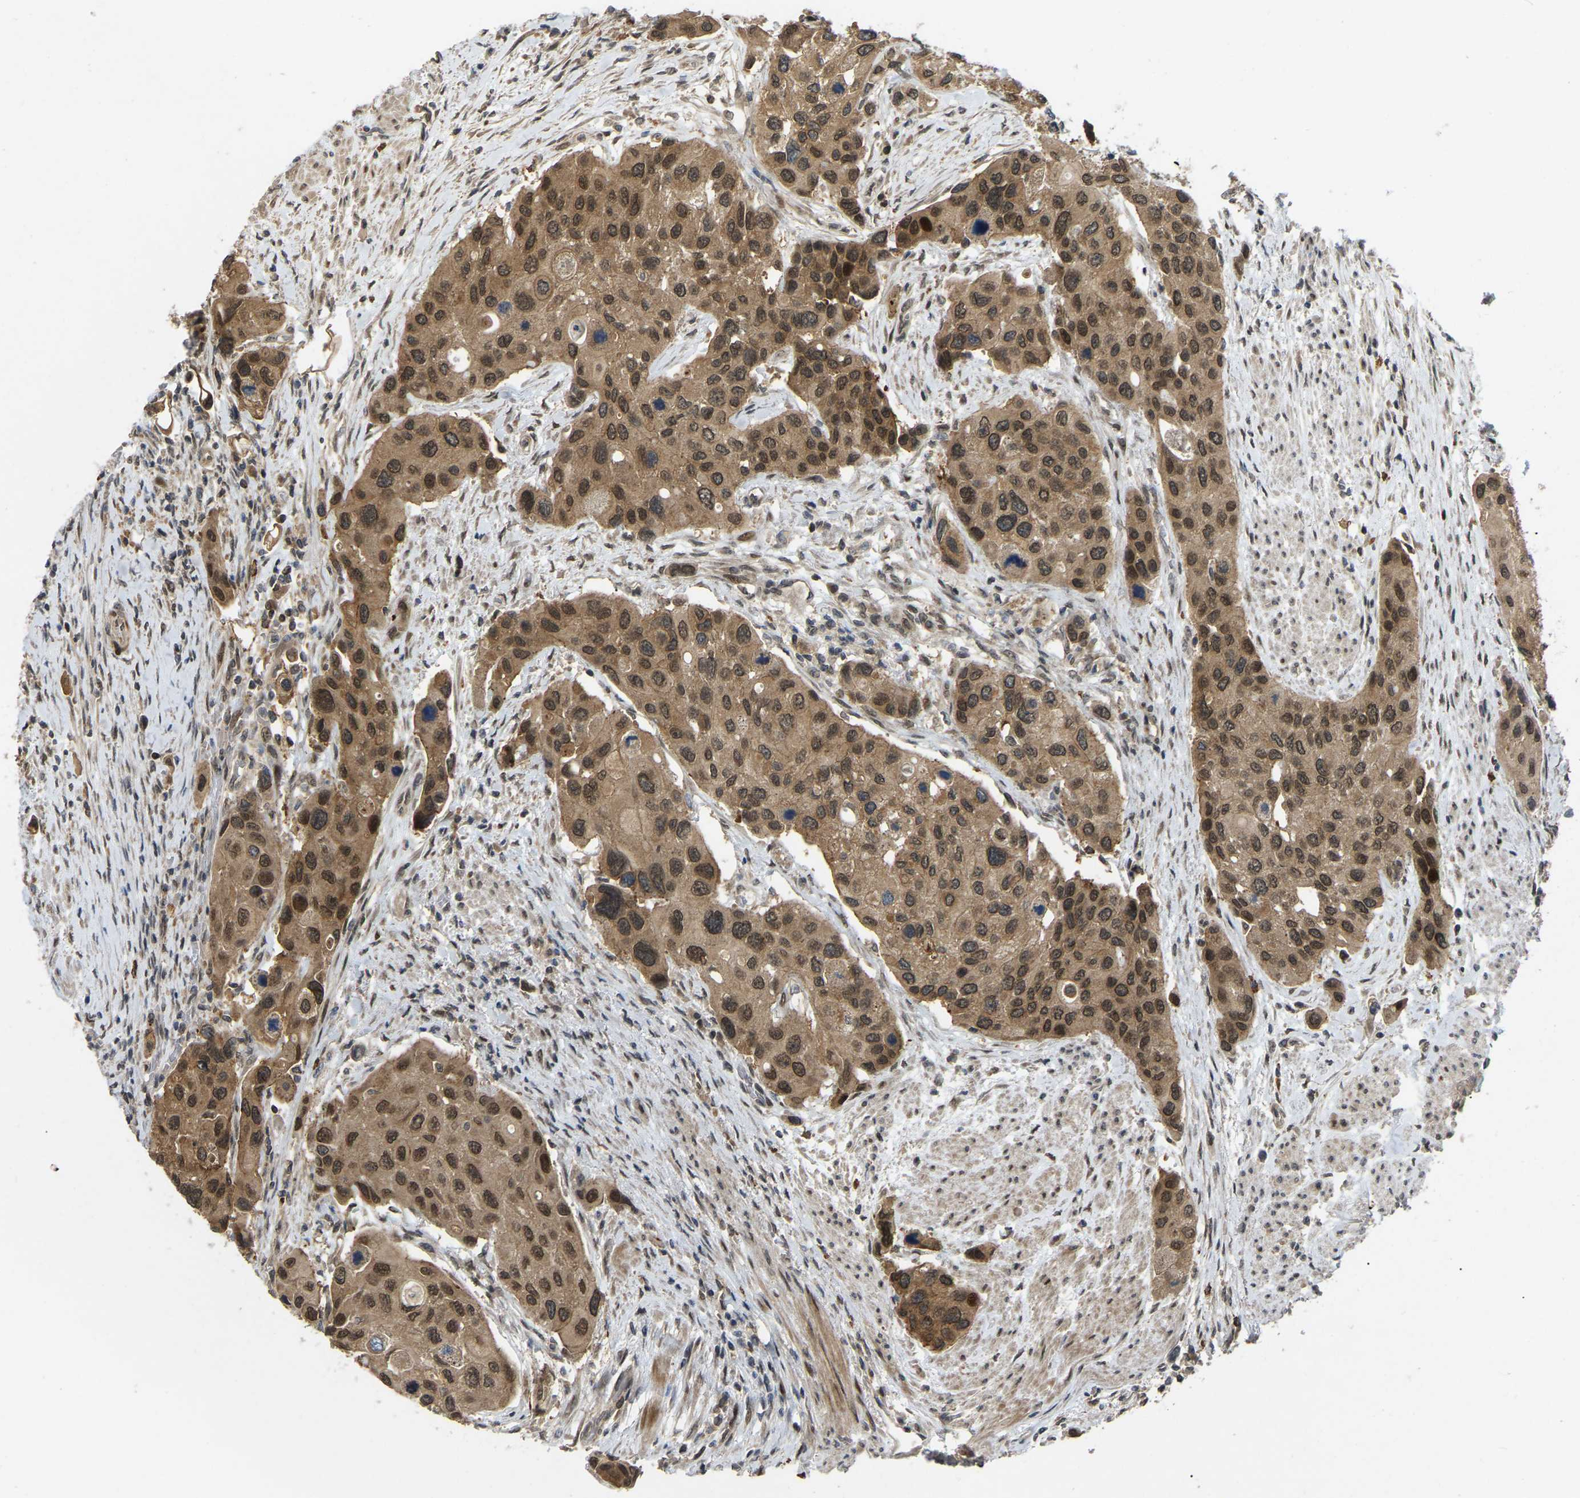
{"staining": {"intensity": "moderate", "quantity": ">75%", "location": "cytoplasmic/membranous,nuclear"}, "tissue": "urothelial cancer", "cell_type": "Tumor cells", "image_type": "cancer", "snomed": [{"axis": "morphology", "description": "Urothelial carcinoma, High grade"}, {"axis": "topography", "description": "Urinary bladder"}], "caption": "Urothelial carcinoma (high-grade) was stained to show a protein in brown. There is medium levels of moderate cytoplasmic/membranous and nuclear staining in about >75% of tumor cells.", "gene": "KIAA1549", "patient": {"sex": "female", "age": 56}}